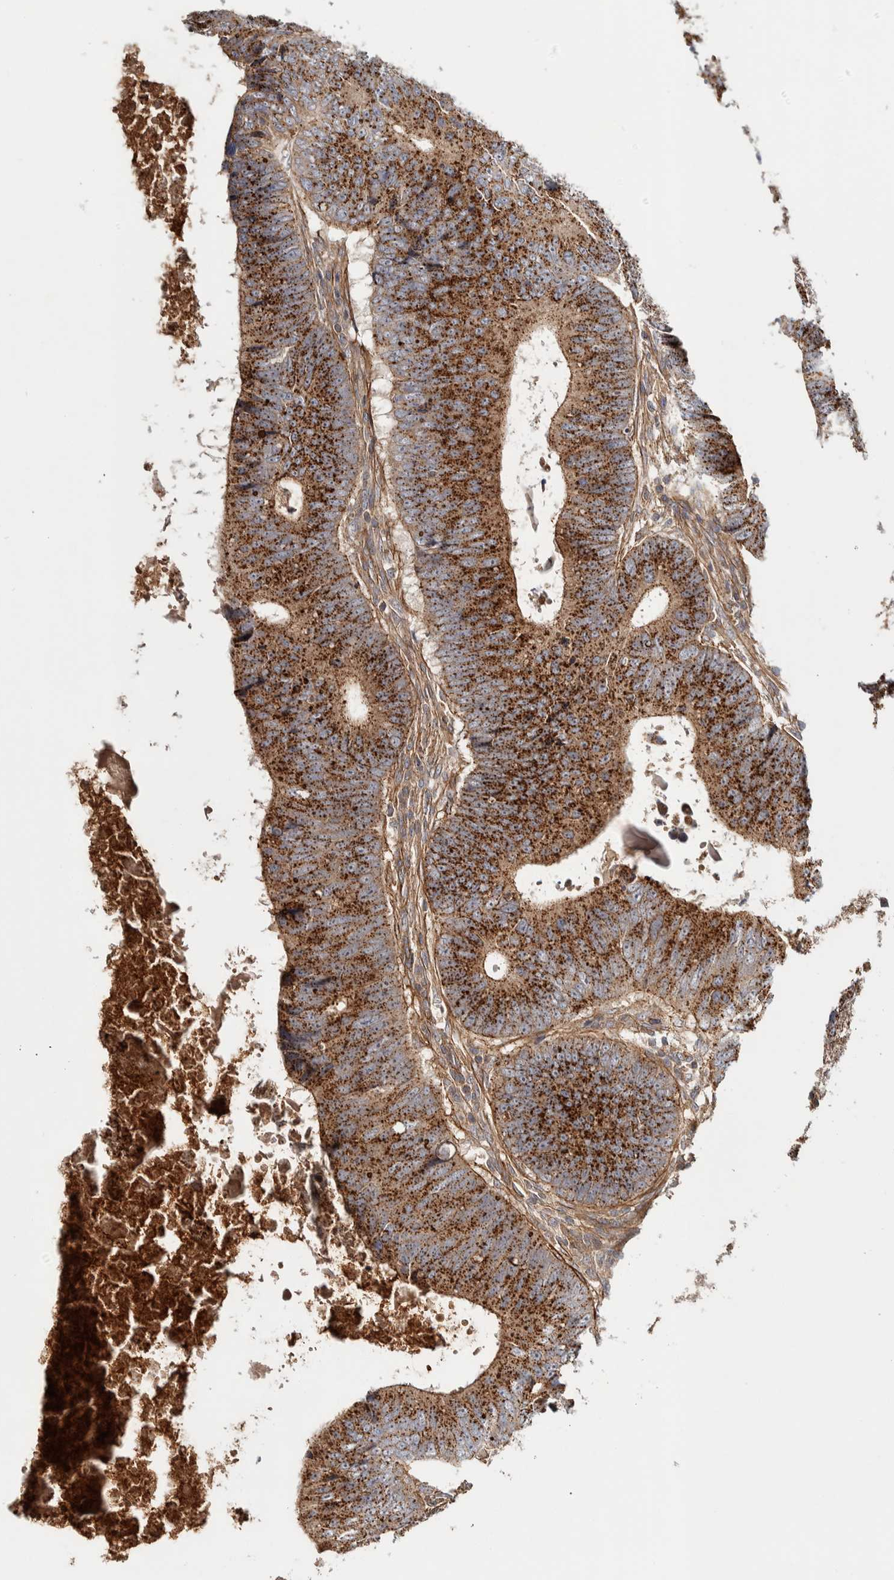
{"staining": {"intensity": "strong", "quantity": ">75%", "location": "cytoplasmic/membranous"}, "tissue": "colorectal cancer", "cell_type": "Tumor cells", "image_type": "cancer", "snomed": [{"axis": "morphology", "description": "Adenocarcinoma, NOS"}, {"axis": "topography", "description": "Colon"}], "caption": "Approximately >75% of tumor cells in human colorectal adenocarcinoma display strong cytoplasmic/membranous protein expression as visualized by brown immunohistochemical staining.", "gene": "CHMP4C", "patient": {"sex": "male", "age": 56}}